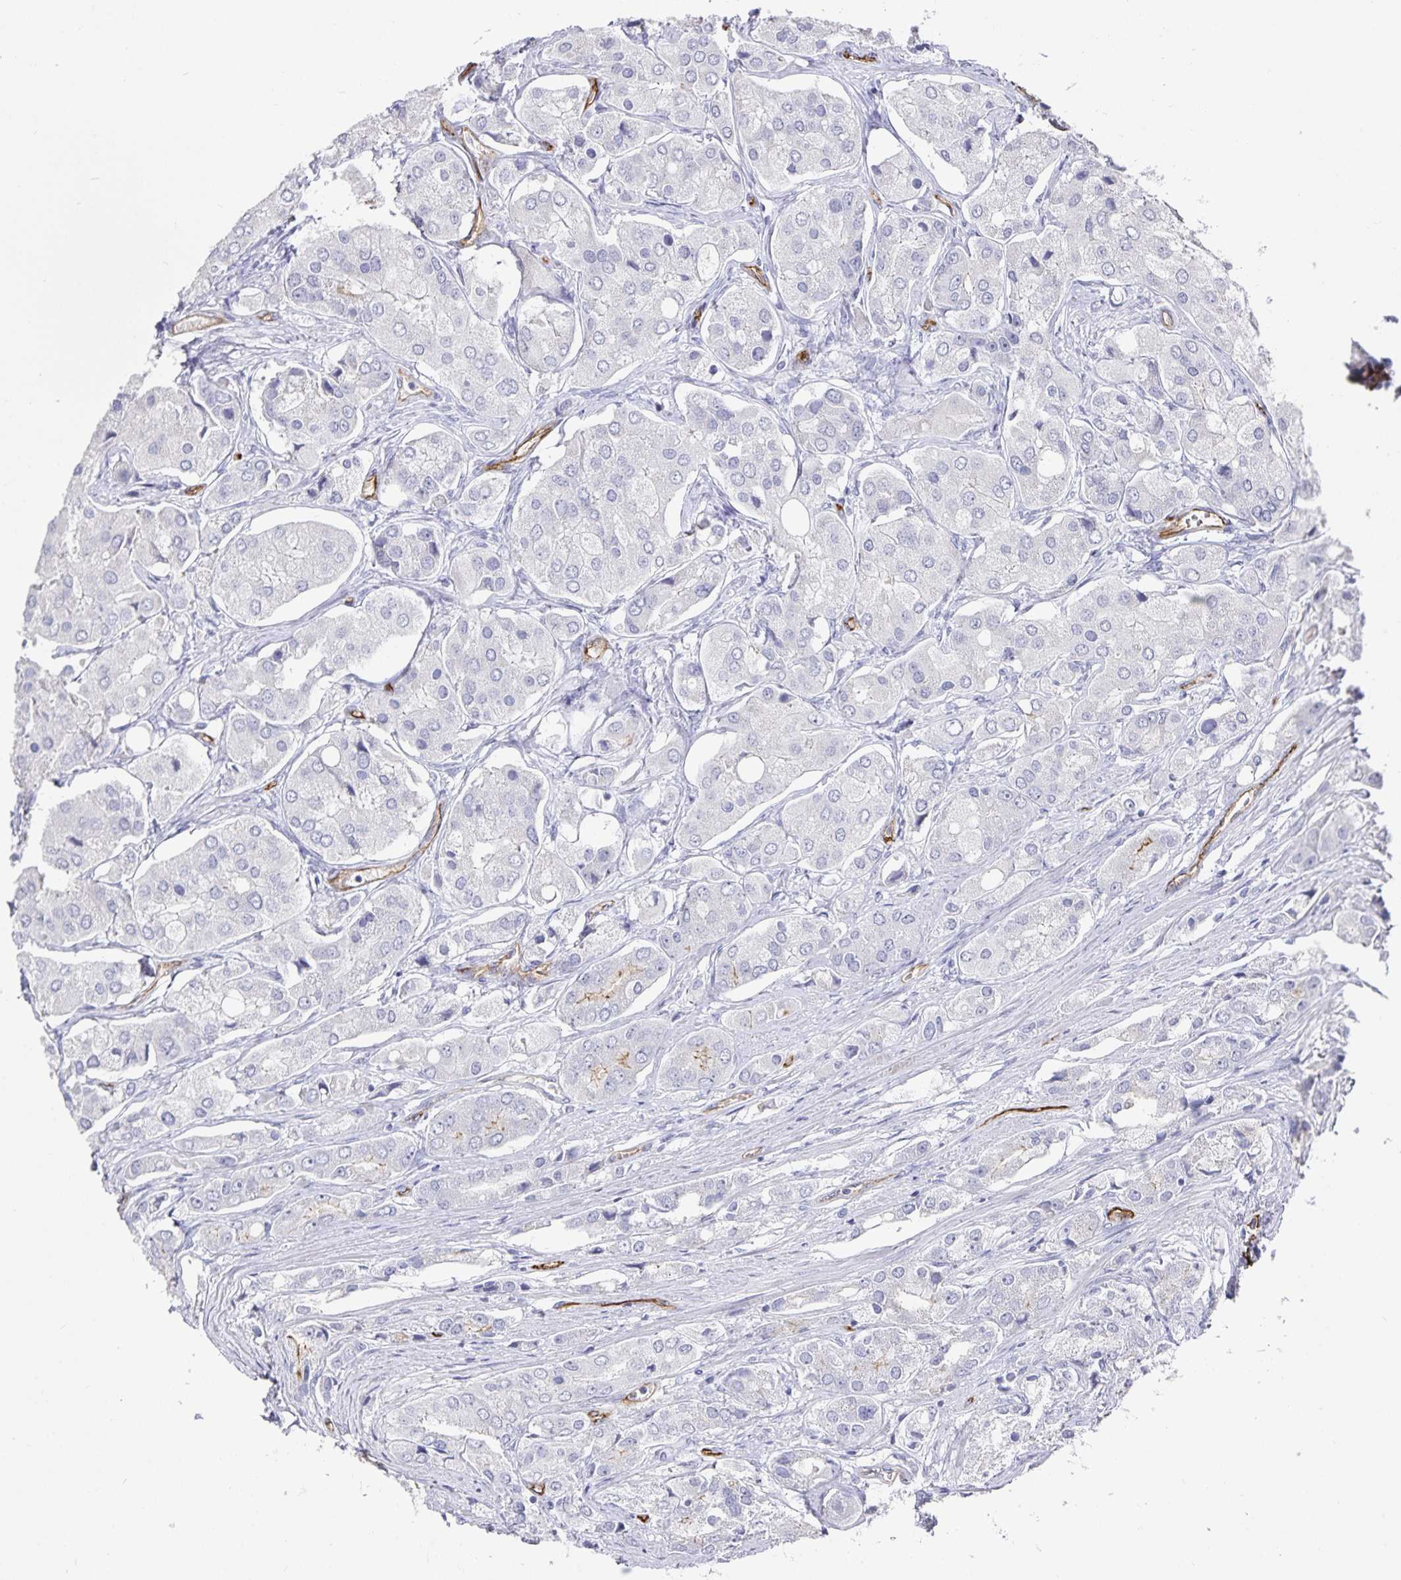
{"staining": {"intensity": "negative", "quantity": "none", "location": "none"}, "tissue": "prostate cancer", "cell_type": "Tumor cells", "image_type": "cancer", "snomed": [{"axis": "morphology", "description": "Adenocarcinoma, Low grade"}, {"axis": "topography", "description": "Prostate"}], "caption": "Immunohistochemical staining of human prostate cancer displays no significant staining in tumor cells.", "gene": "PODXL", "patient": {"sex": "male", "age": 69}}